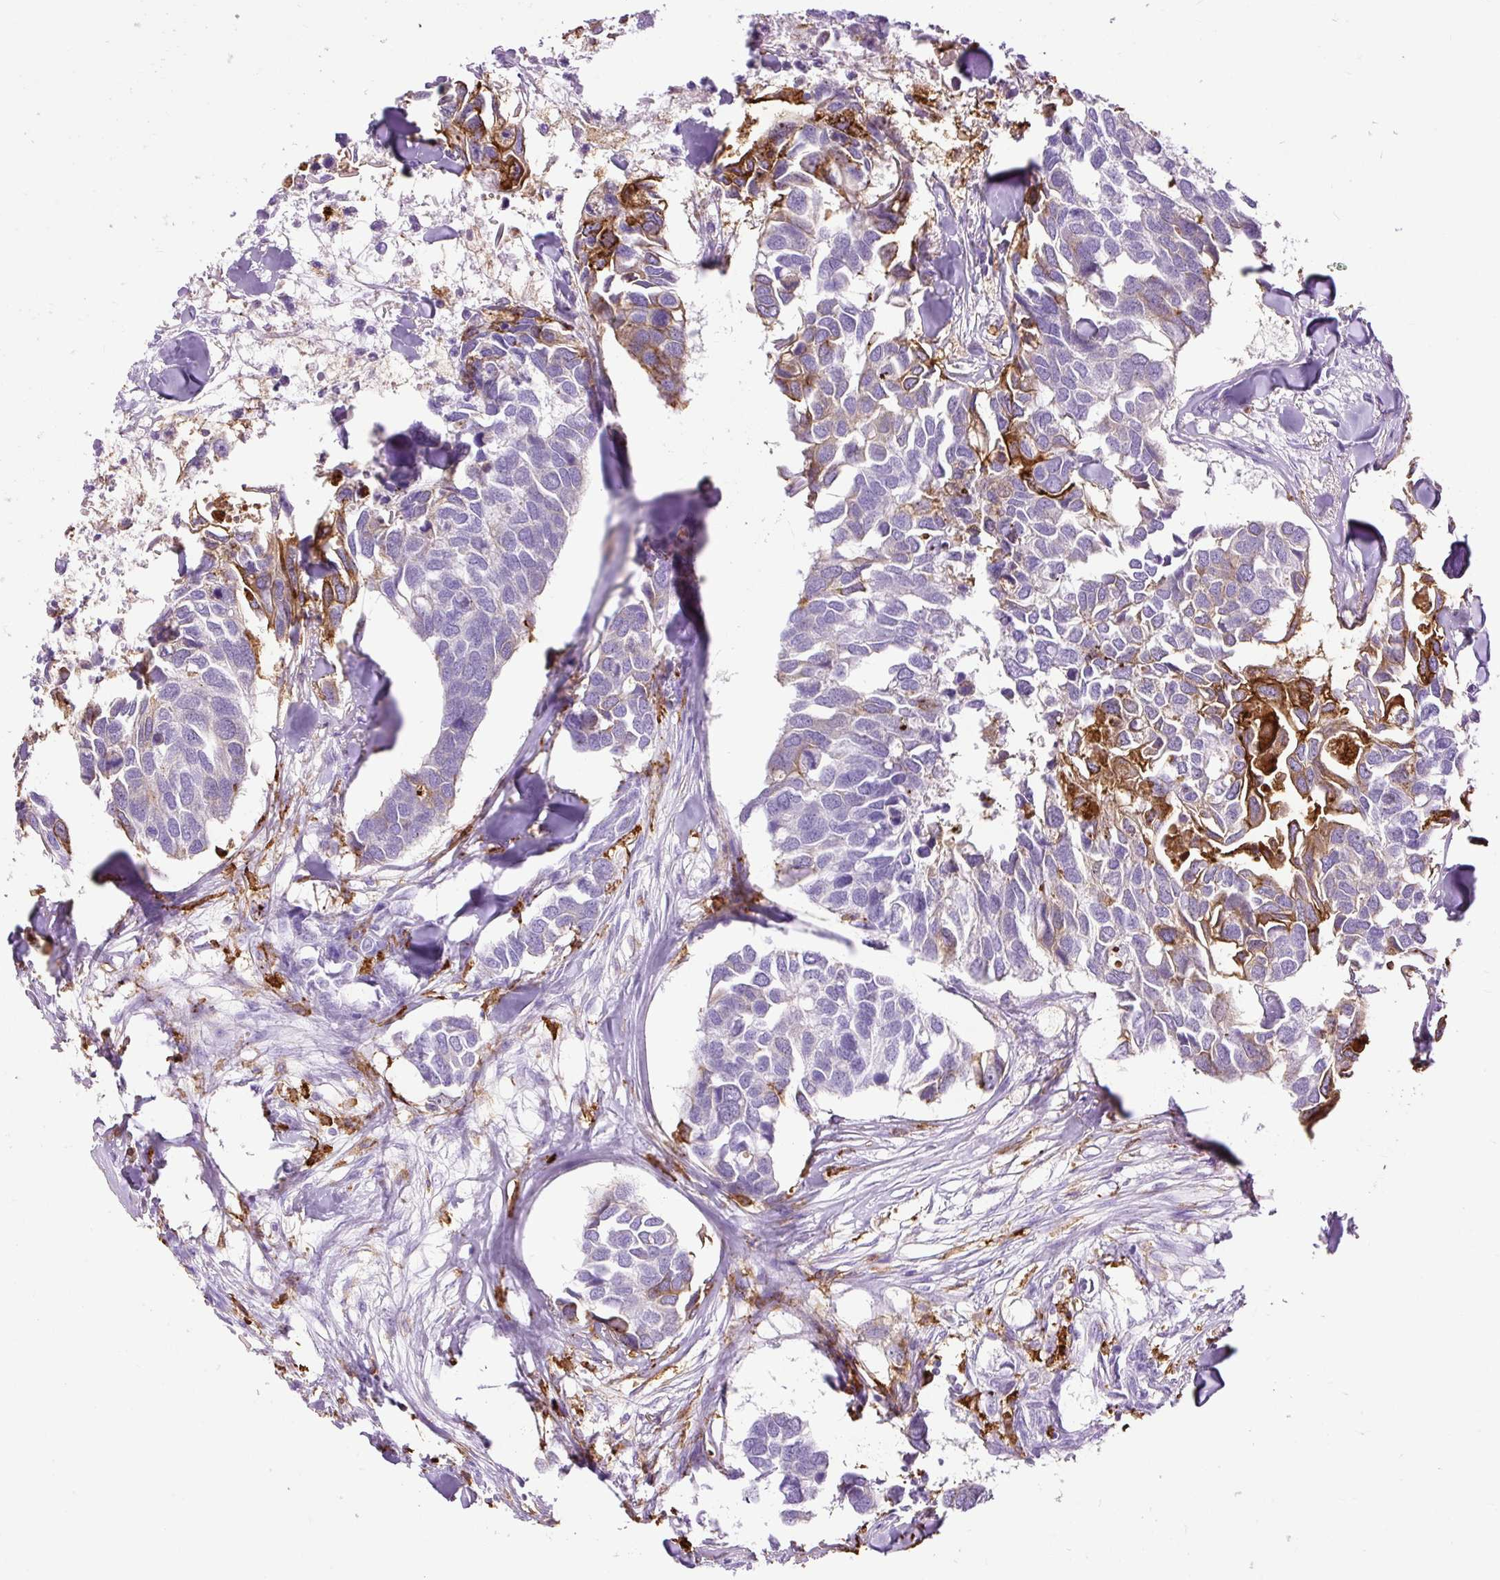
{"staining": {"intensity": "strong", "quantity": "<25%", "location": "cytoplasmic/membranous"}, "tissue": "breast cancer", "cell_type": "Tumor cells", "image_type": "cancer", "snomed": [{"axis": "morphology", "description": "Duct carcinoma"}, {"axis": "topography", "description": "Breast"}], "caption": "Immunohistochemical staining of breast cancer (intraductal carcinoma) reveals strong cytoplasmic/membranous protein positivity in about <25% of tumor cells.", "gene": "HLA-DRA", "patient": {"sex": "female", "age": 83}}